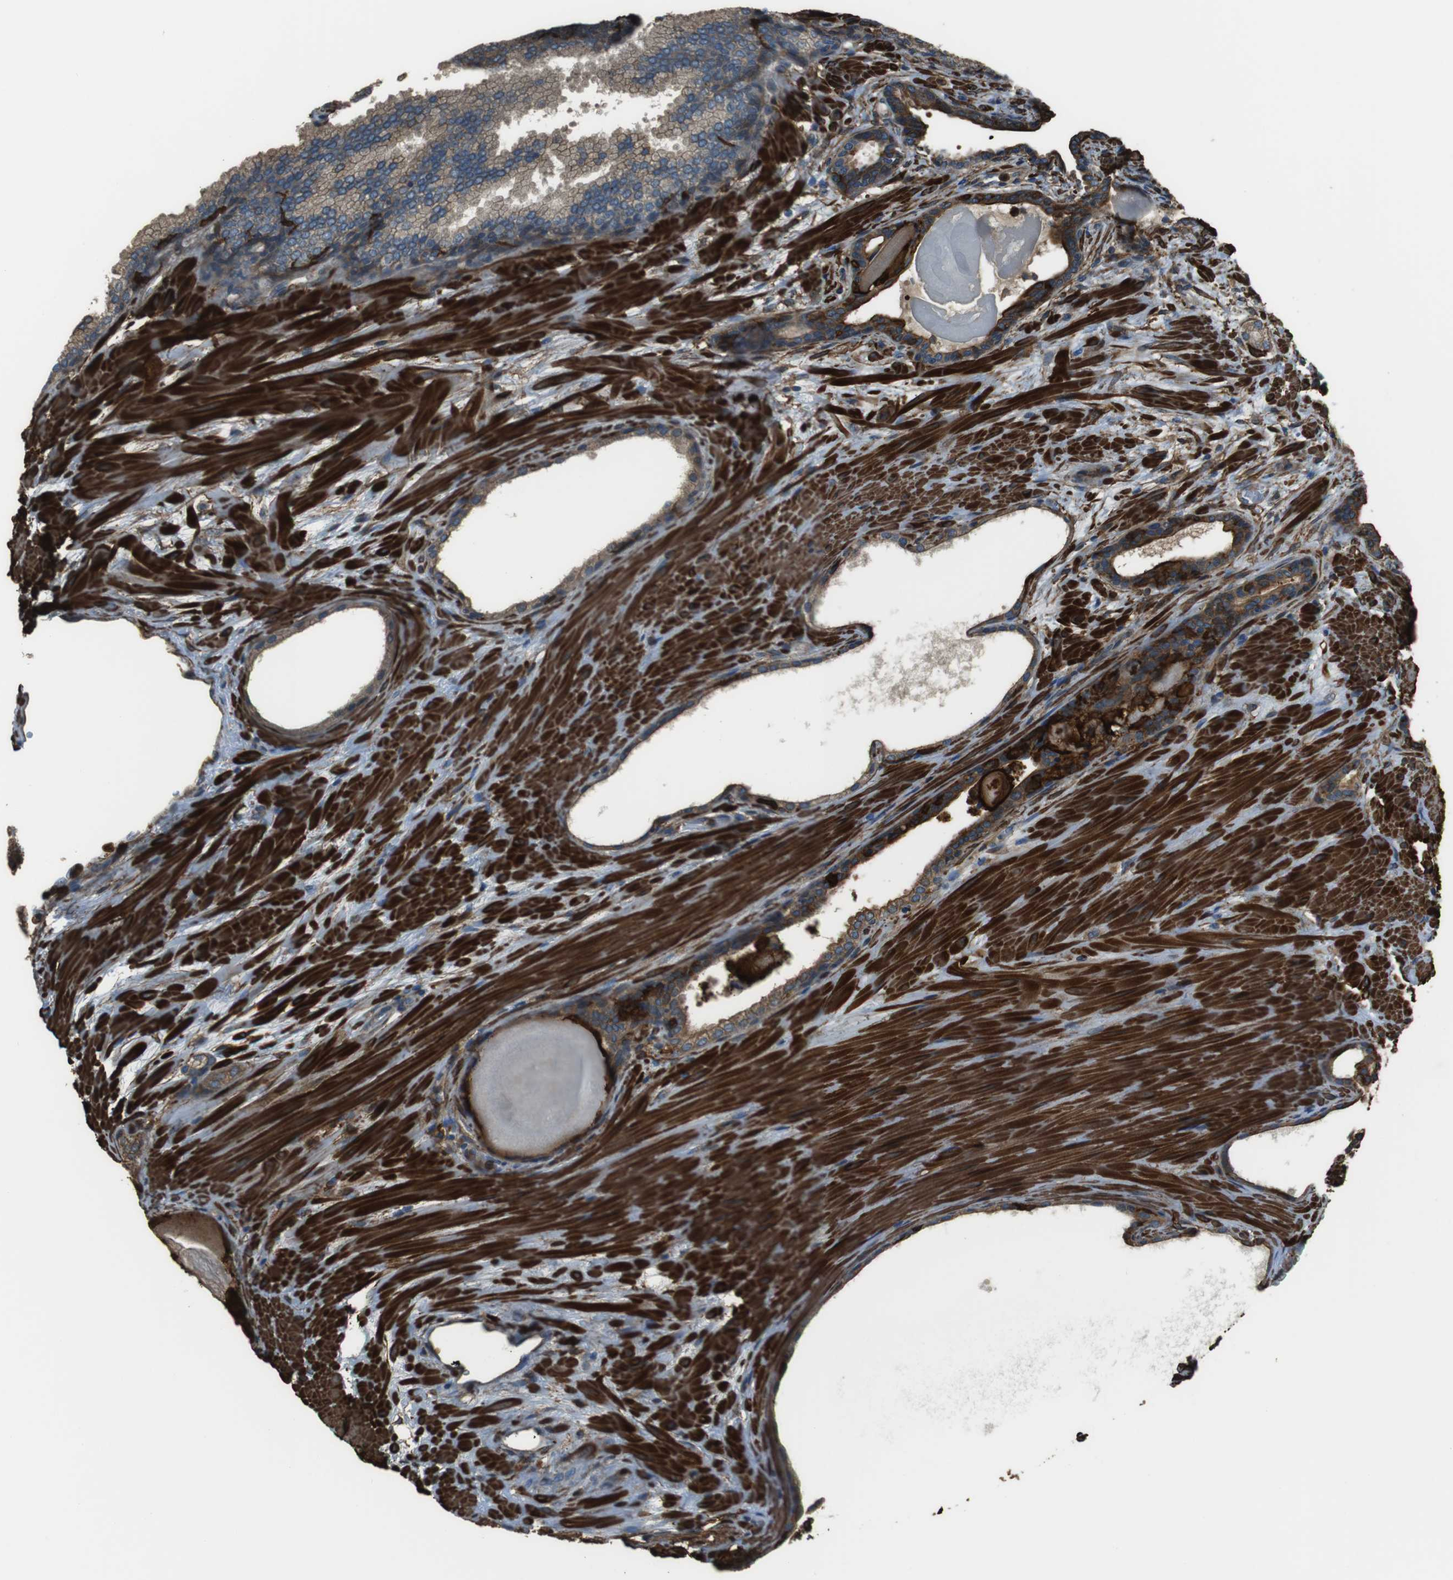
{"staining": {"intensity": "moderate", "quantity": ">75%", "location": "cytoplasmic/membranous"}, "tissue": "prostate cancer", "cell_type": "Tumor cells", "image_type": "cancer", "snomed": [{"axis": "morphology", "description": "Adenocarcinoma, High grade"}, {"axis": "topography", "description": "Prostate"}], "caption": "Moderate cytoplasmic/membranous protein positivity is appreciated in about >75% of tumor cells in high-grade adenocarcinoma (prostate).", "gene": "SFT2D1", "patient": {"sex": "male", "age": 61}}